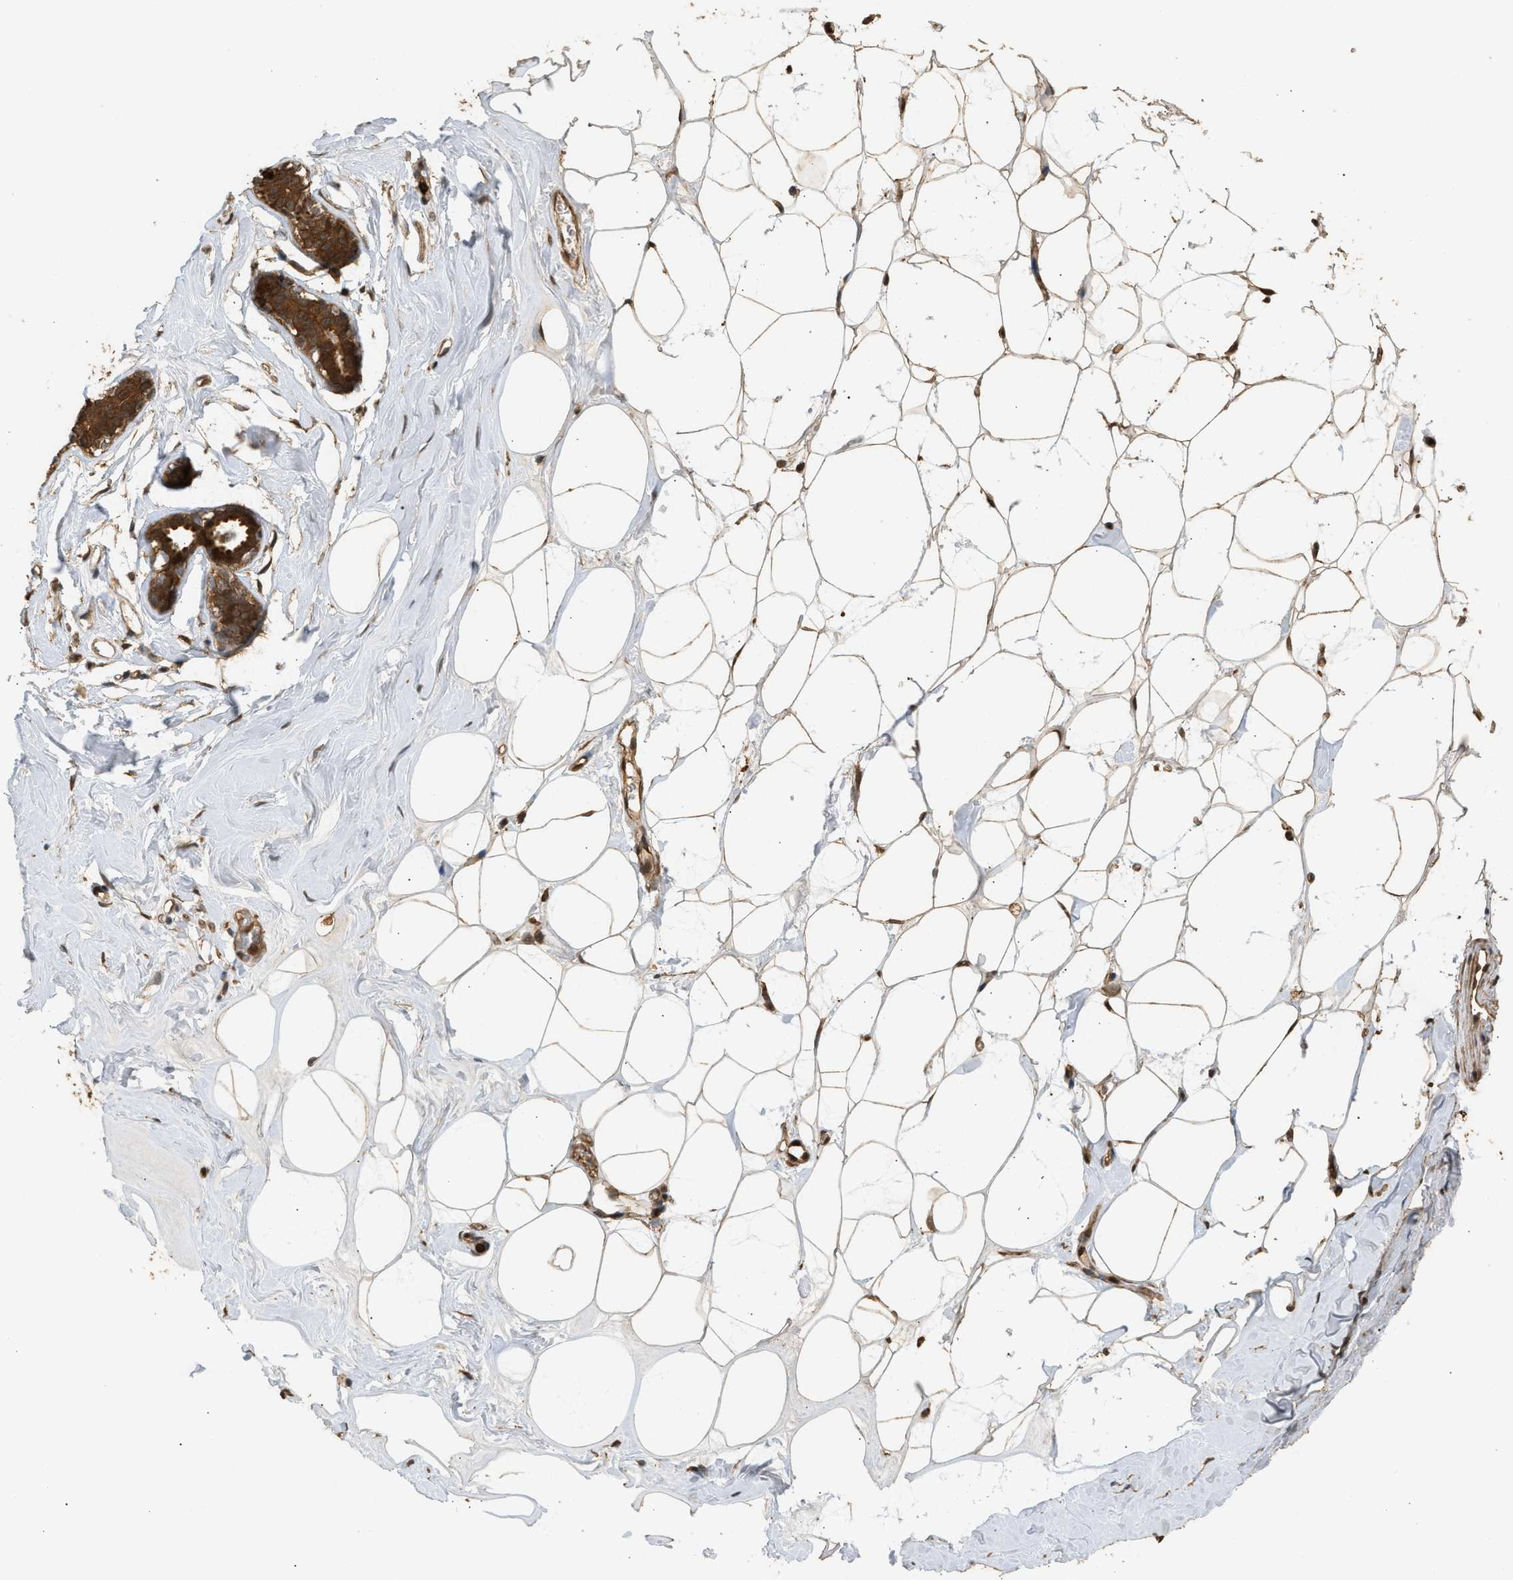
{"staining": {"intensity": "strong", "quantity": ">75%", "location": "cytoplasmic/membranous"}, "tissue": "adipose tissue", "cell_type": "Adipocytes", "image_type": "normal", "snomed": [{"axis": "morphology", "description": "Normal tissue, NOS"}, {"axis": "morphology", "description": "Fibrosis, NOS"}, {"axis": "topography", "description": "Breast"}, {"axis": "topography", "description": "Adipose tissue"}], "caption": "This is an image of IHC staining of benign adipose tissue, which shows strong expression in the cytoplasmic/membranous of adipocytes.", "gene": "ENSG00000282218", "patient": {"sex": "female", "age": 39}}